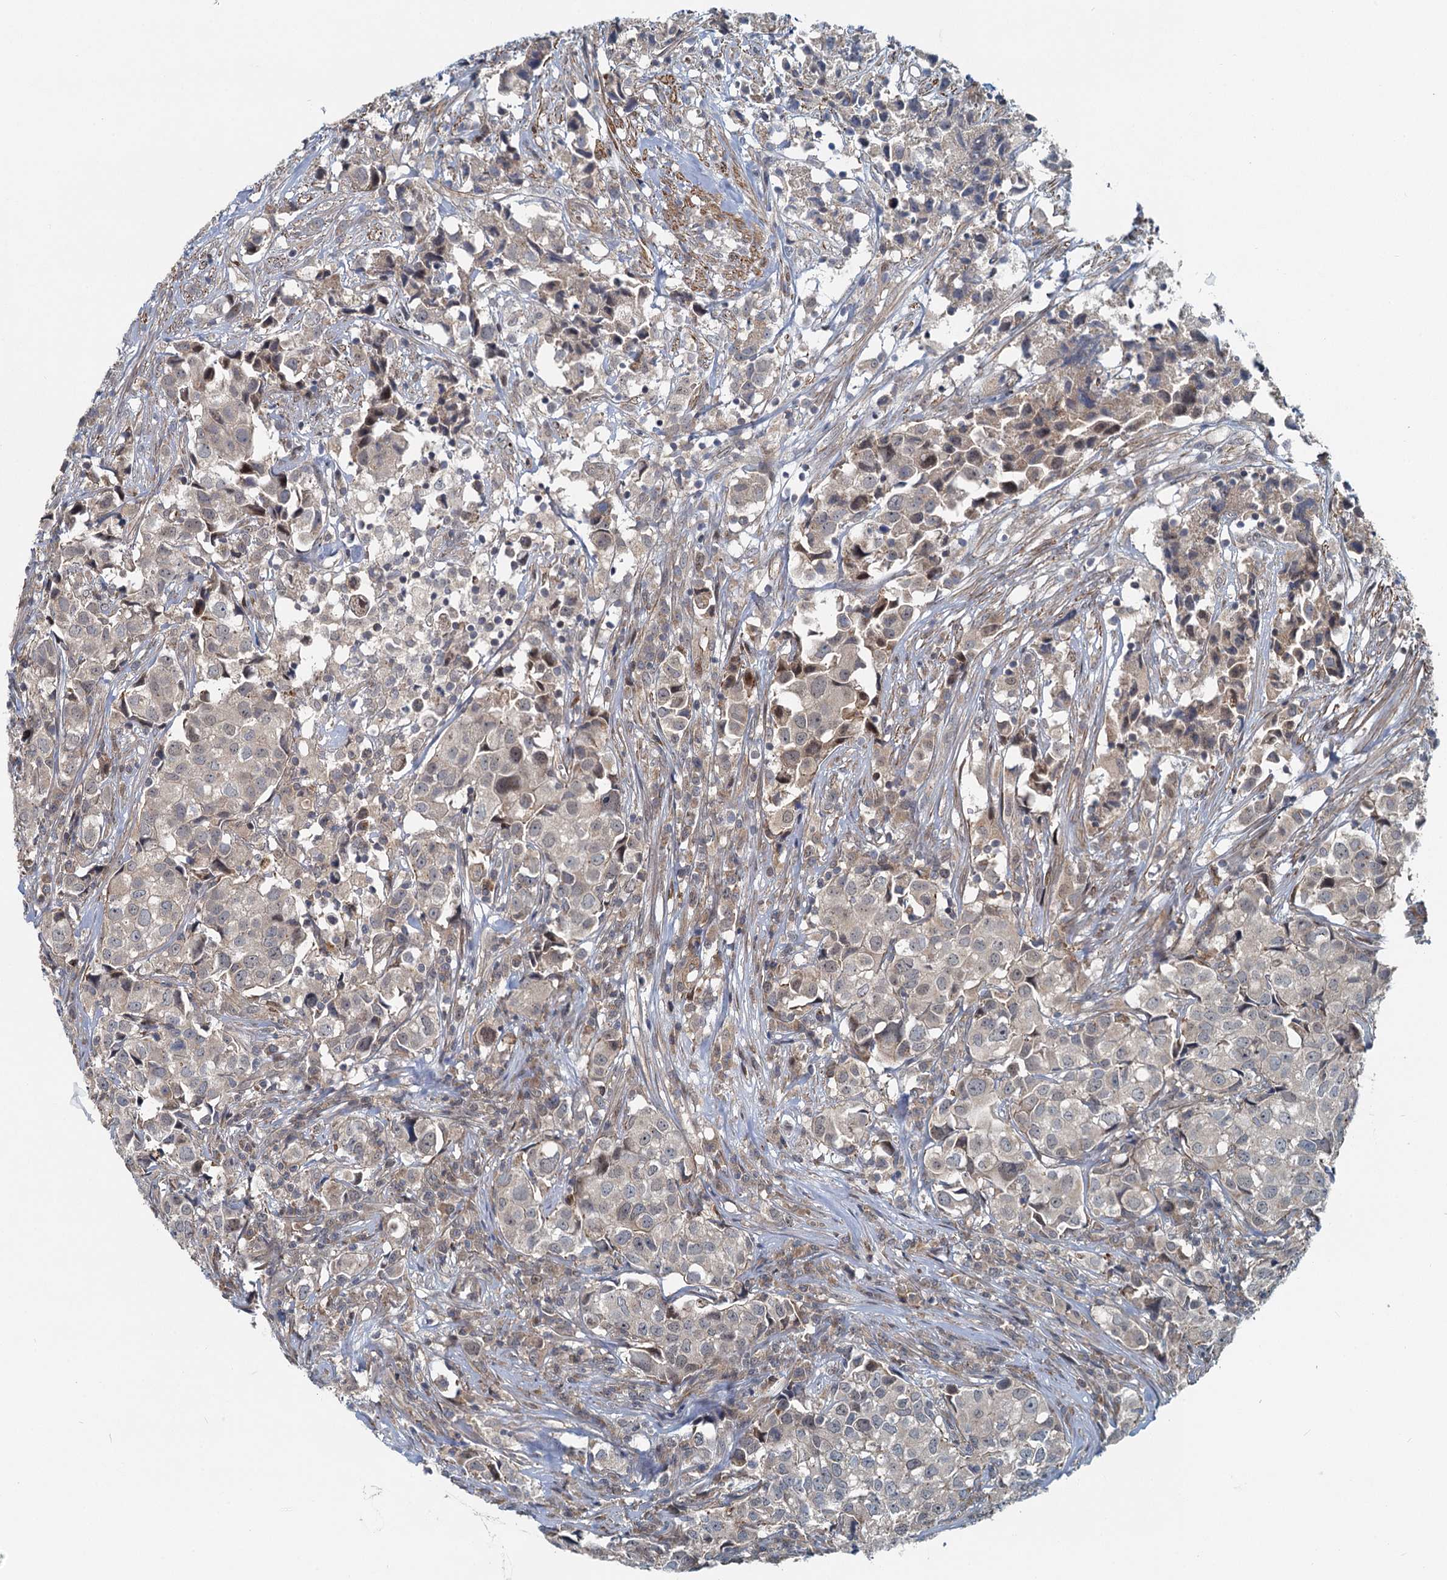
{"staining": {"intensity": "weak", "quantity": "<25%", "location": "cytoplasmic/membranous"}, "tissue": "urothelial cancer", "cell_type": "Tumor cells", "image_type": "cancer", "snomed": [{"axis": "morphology", "description": "Urothelial carcinoma, High grade"}, {"axis": "topography", "description": "Urinary bladder"}], "caption": "This is an immunohistochemistry (IHC) photomicrograph of human urothelial cancer. There is no staining in tumor cells.", "gene": "ADCY2", "patient": {"sex": "female", "age": 75}}